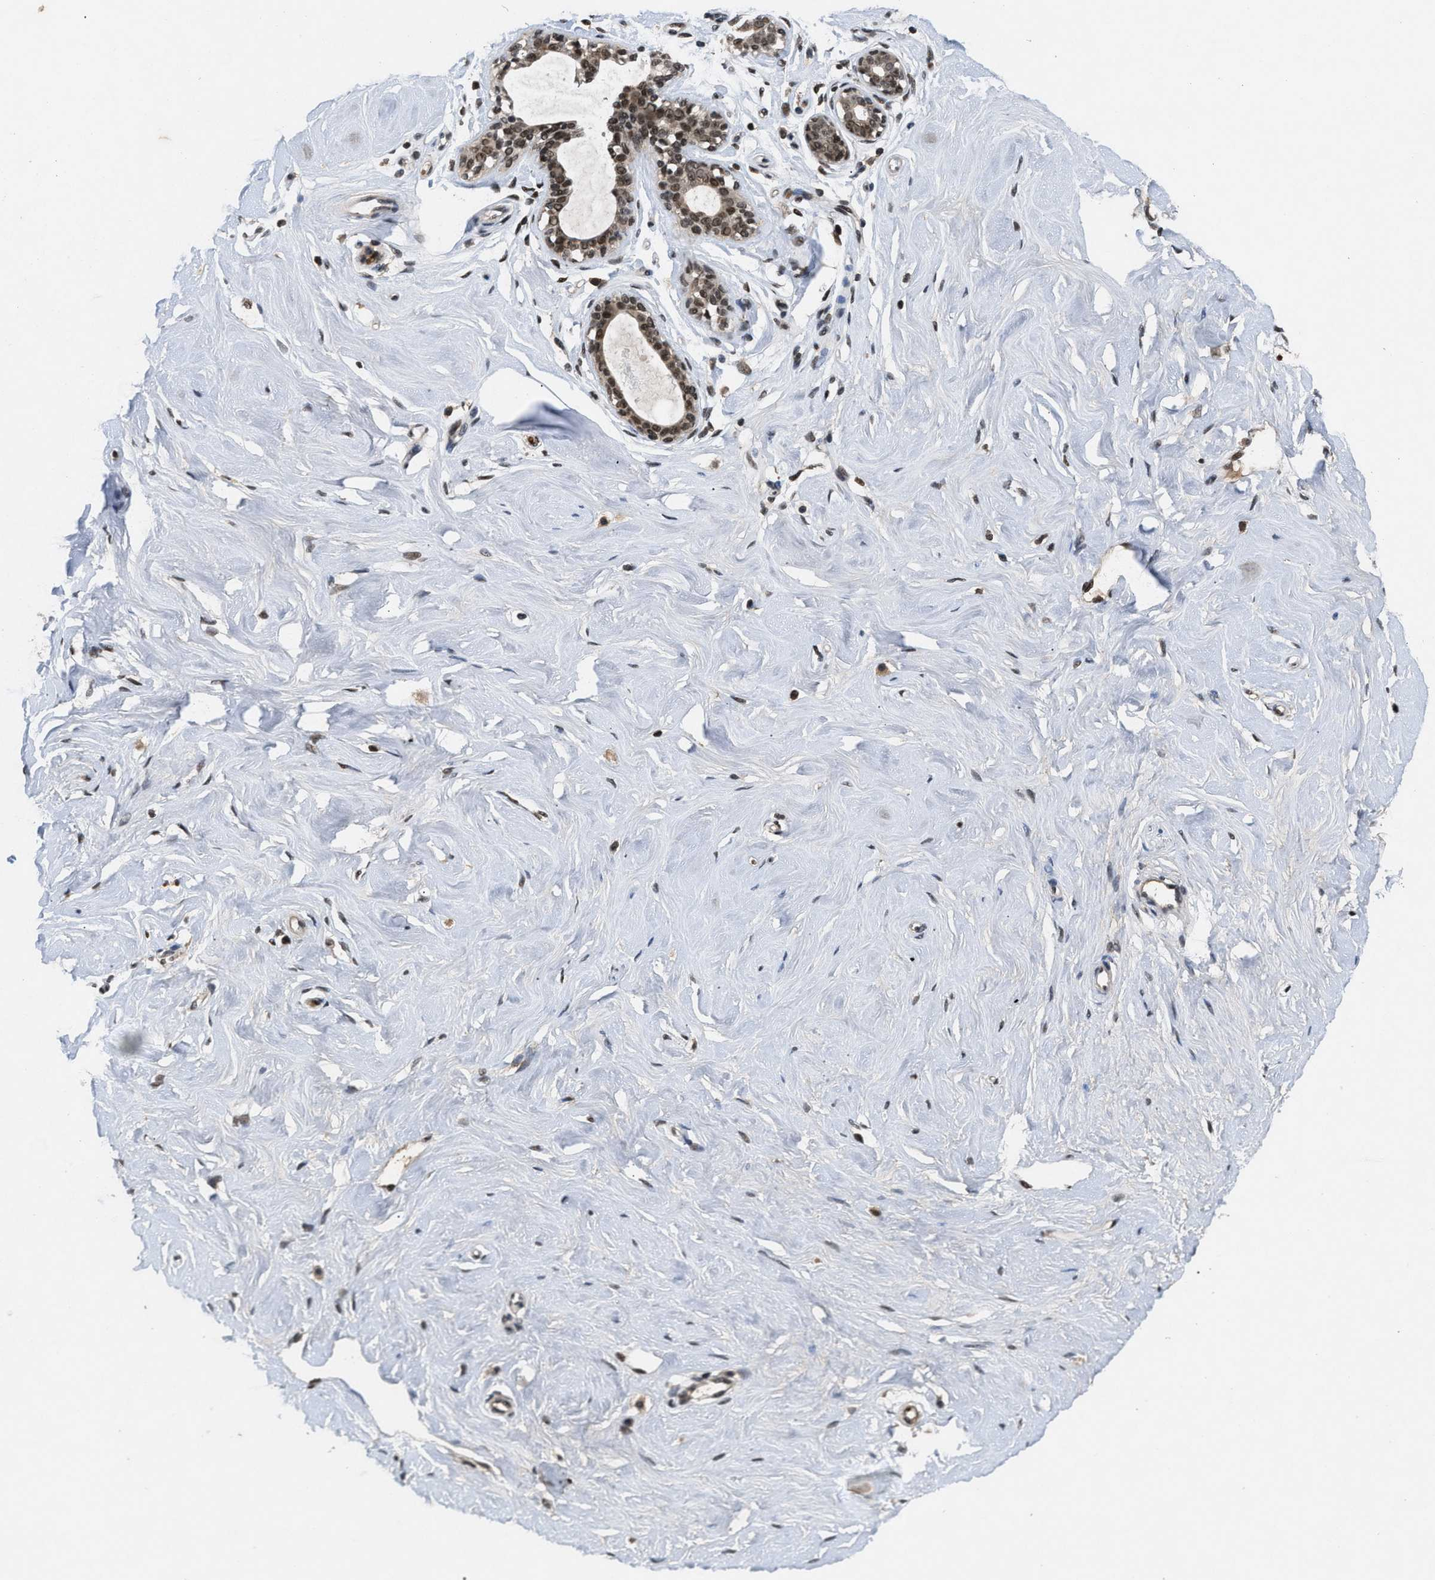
{"staining": {"intensity": "moderate", "quantity": ">75%", "location": "nuclear"}, "tissue": "breast", "cell_type": "Adipocytes", "image_type": "normal", "snomed": [{"axis": "morphology", "description": "Normal tissue, NOS"}, {"axis": "topography", "description": "Breast"}], "caption": "Moderate nuclear positivity for a protein is present in approximately >75% of adipocytes of normal breast using immunohistochemistry (IHC).", "gene": "ZNF346", "patient": {"sex": "female", "age": 23}}